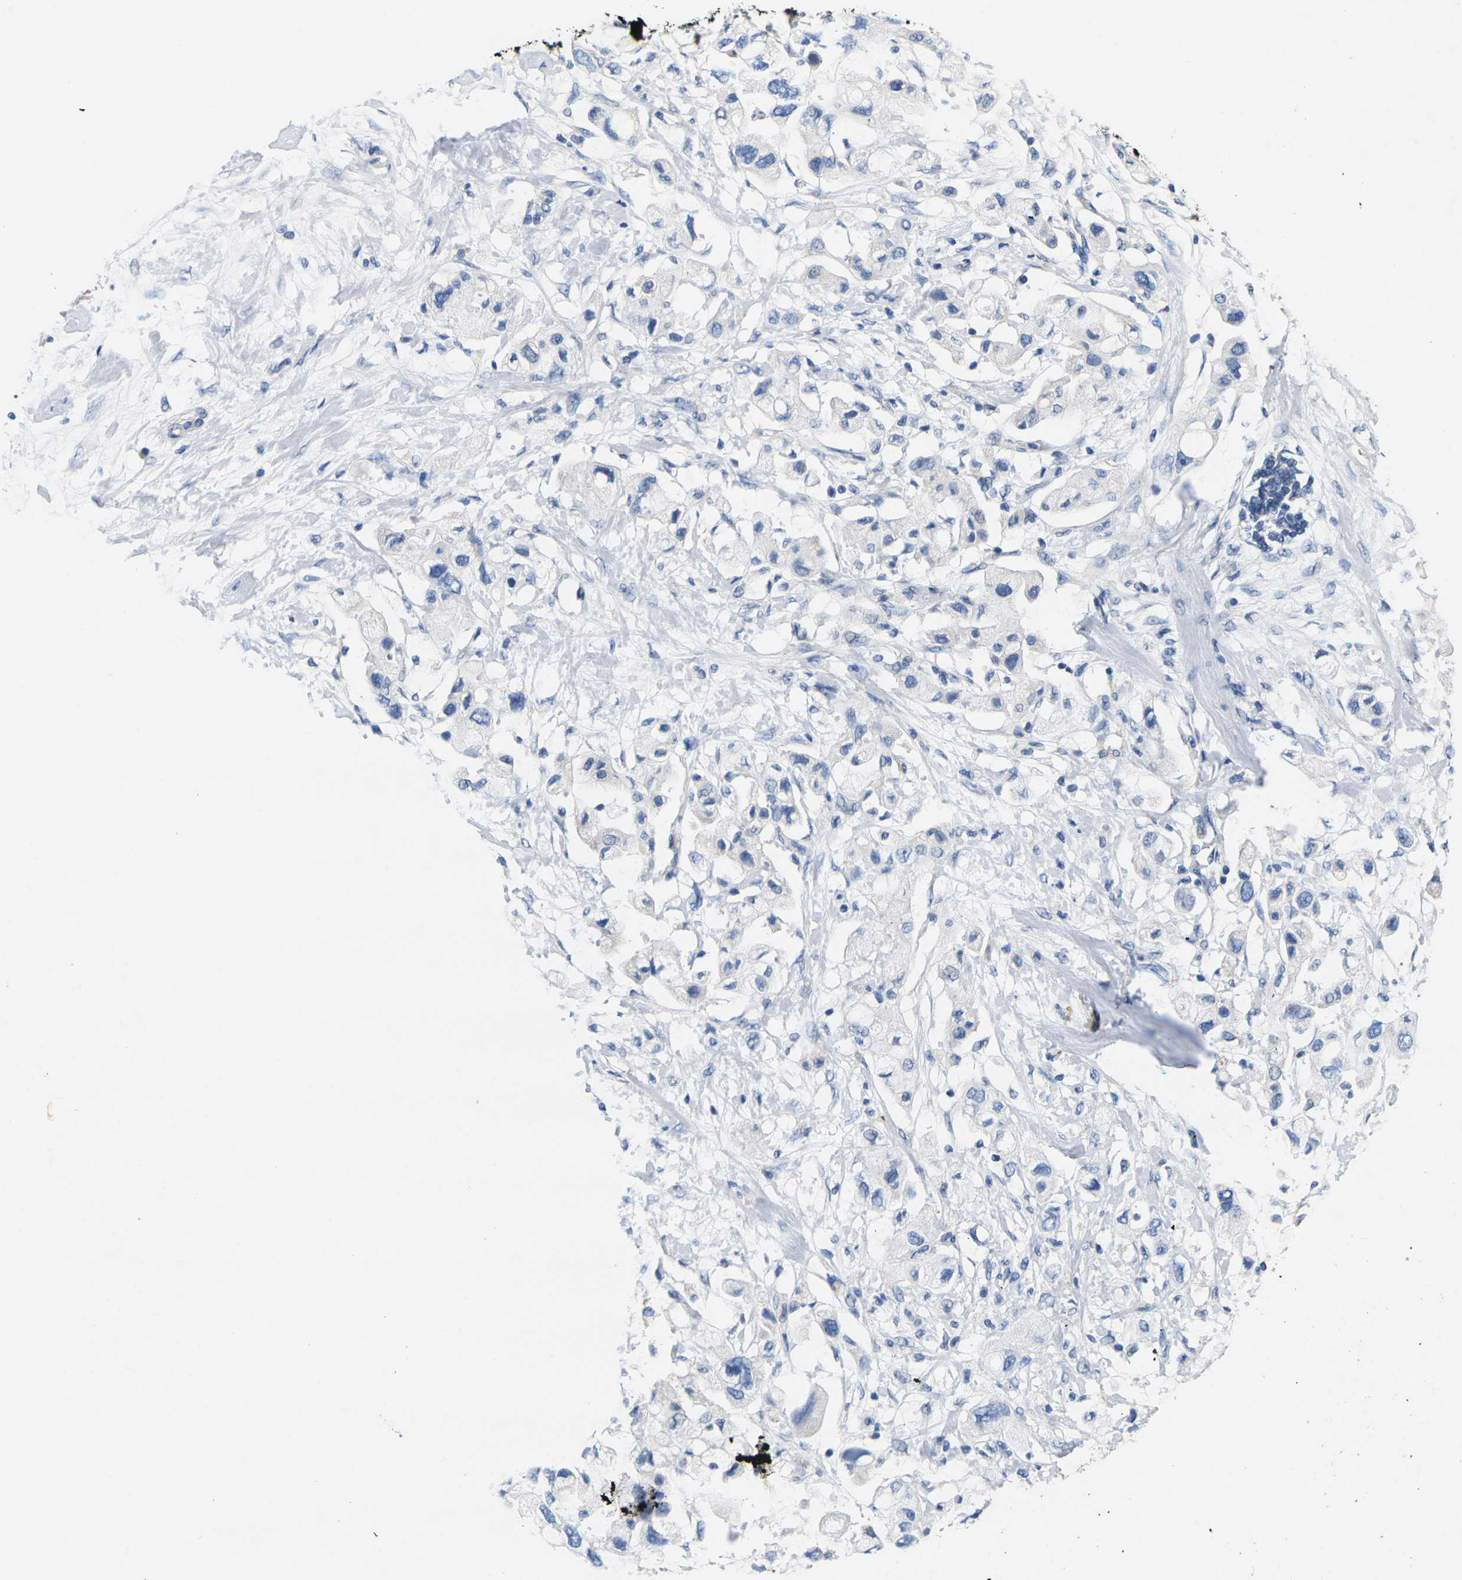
{"staining": {"intensity": "negative", "quantity": "none", "location": "none"}, "tissue": "pancreatic cancer", "cell_type": "Tumor cells", "image_type": "cancer", "snomed": [{"axis": "morphology", "description": "Adenocarcinoma, NOS"}, {"axis": "topography", "description": "Pancreas"}], "caption": "A high-resolution micrograph shows IHC staining of pancreatic adenocarcinoma, which shows no significant expression in tumor cells. The staining is performed using DAB (3,3'-diaminobenzidine) brown chromogen with nuclei counter-stained in using hematoxylin.", "gene": "NOCT", "patient": {"sex": "female", "age": 56}}